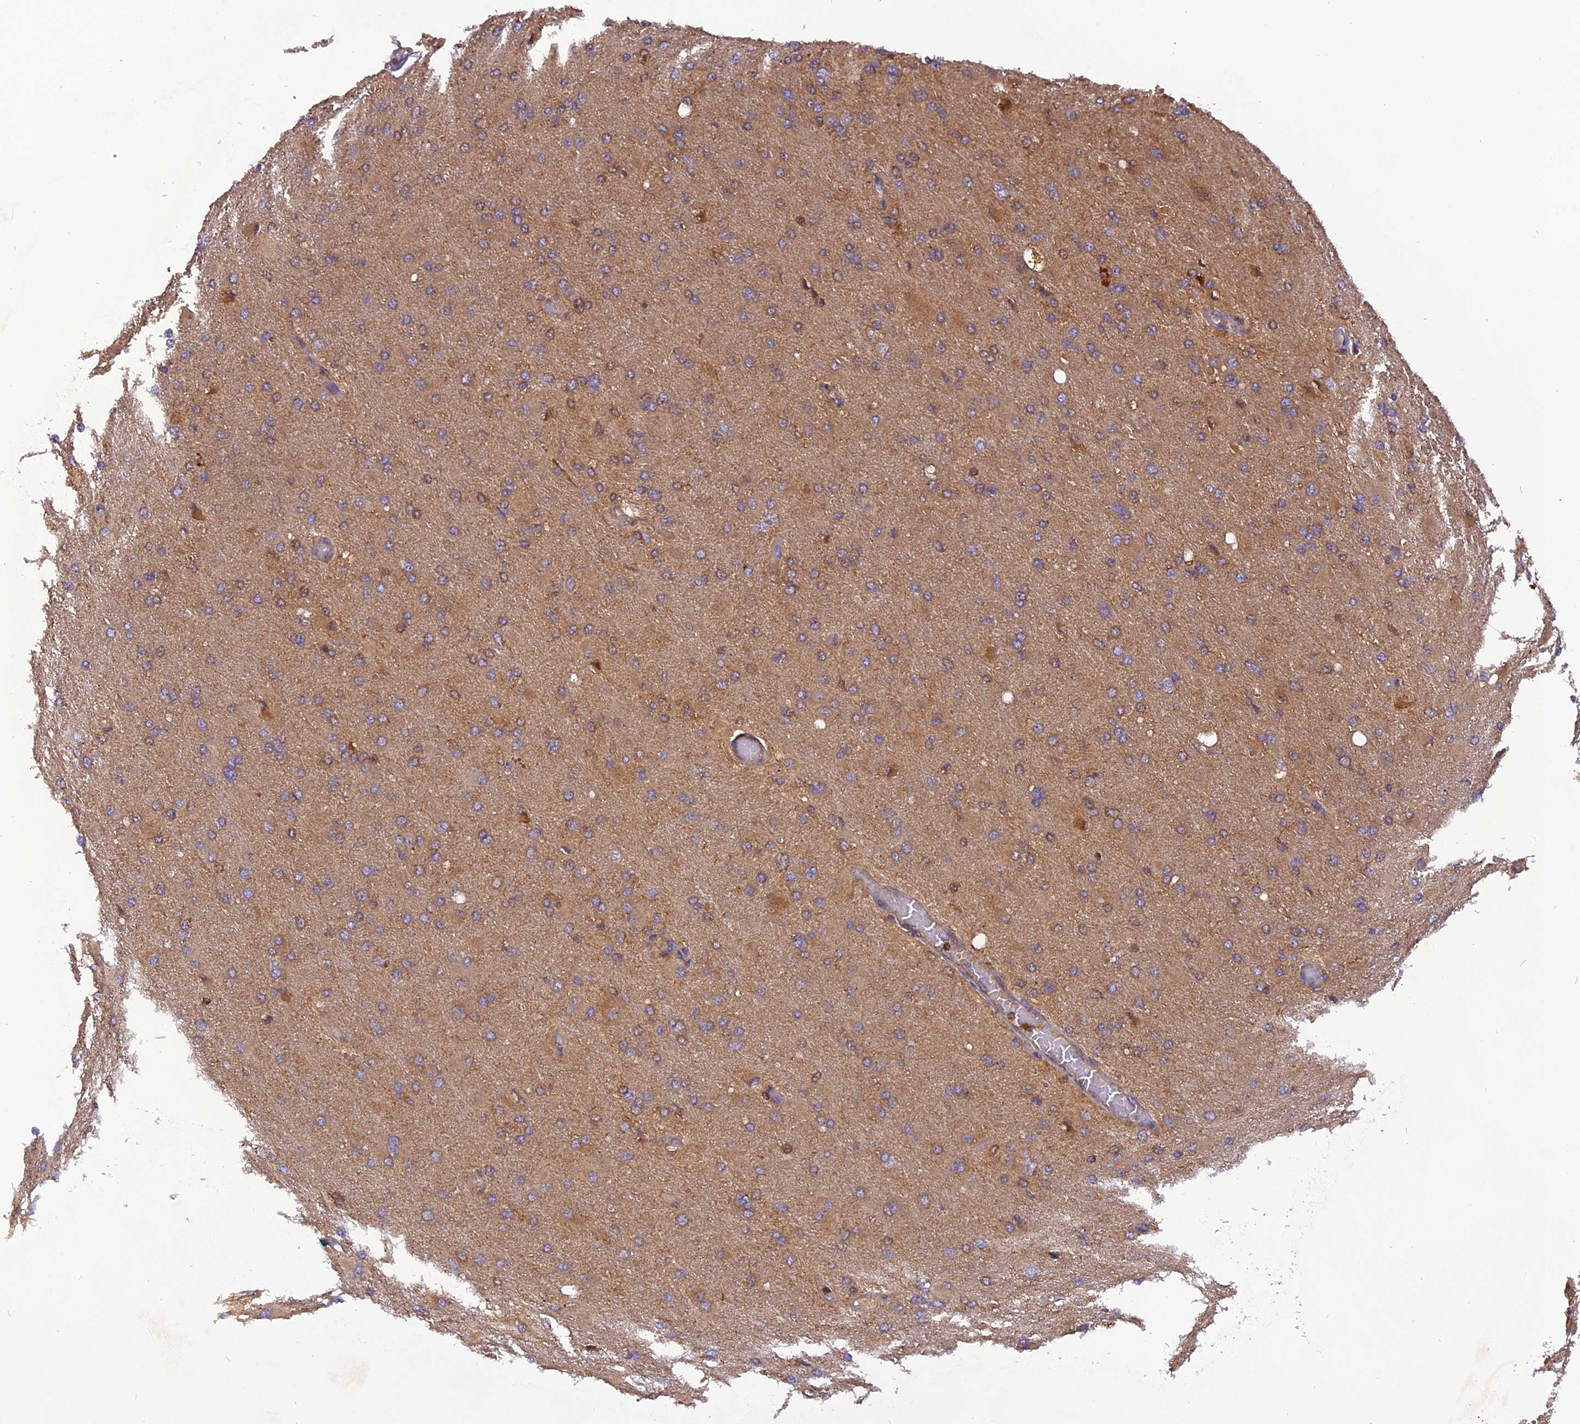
{"staining": {"intensity": "moderate", "quantity": "<25%", "location": "cytoplasmic/membranous"}, "tissue": "glioma", "cell_type": "Tumor cells", "image_type": "cancer", "snomed": [{"axis": "morphology", "description": "Glioma, malignant, High grade"}, {"axis": "topography", "description": "Cerebral cortex"}], "caption": "An immunohistochemistry (IHC) micrograph of tumor tissue is shown. Protein staining in brown shows moderate cytoplasmic/membranous positivity in glioma within tumor cells.", "gene": "STOML1", "patient": {"sex": "female", "age": 36}}